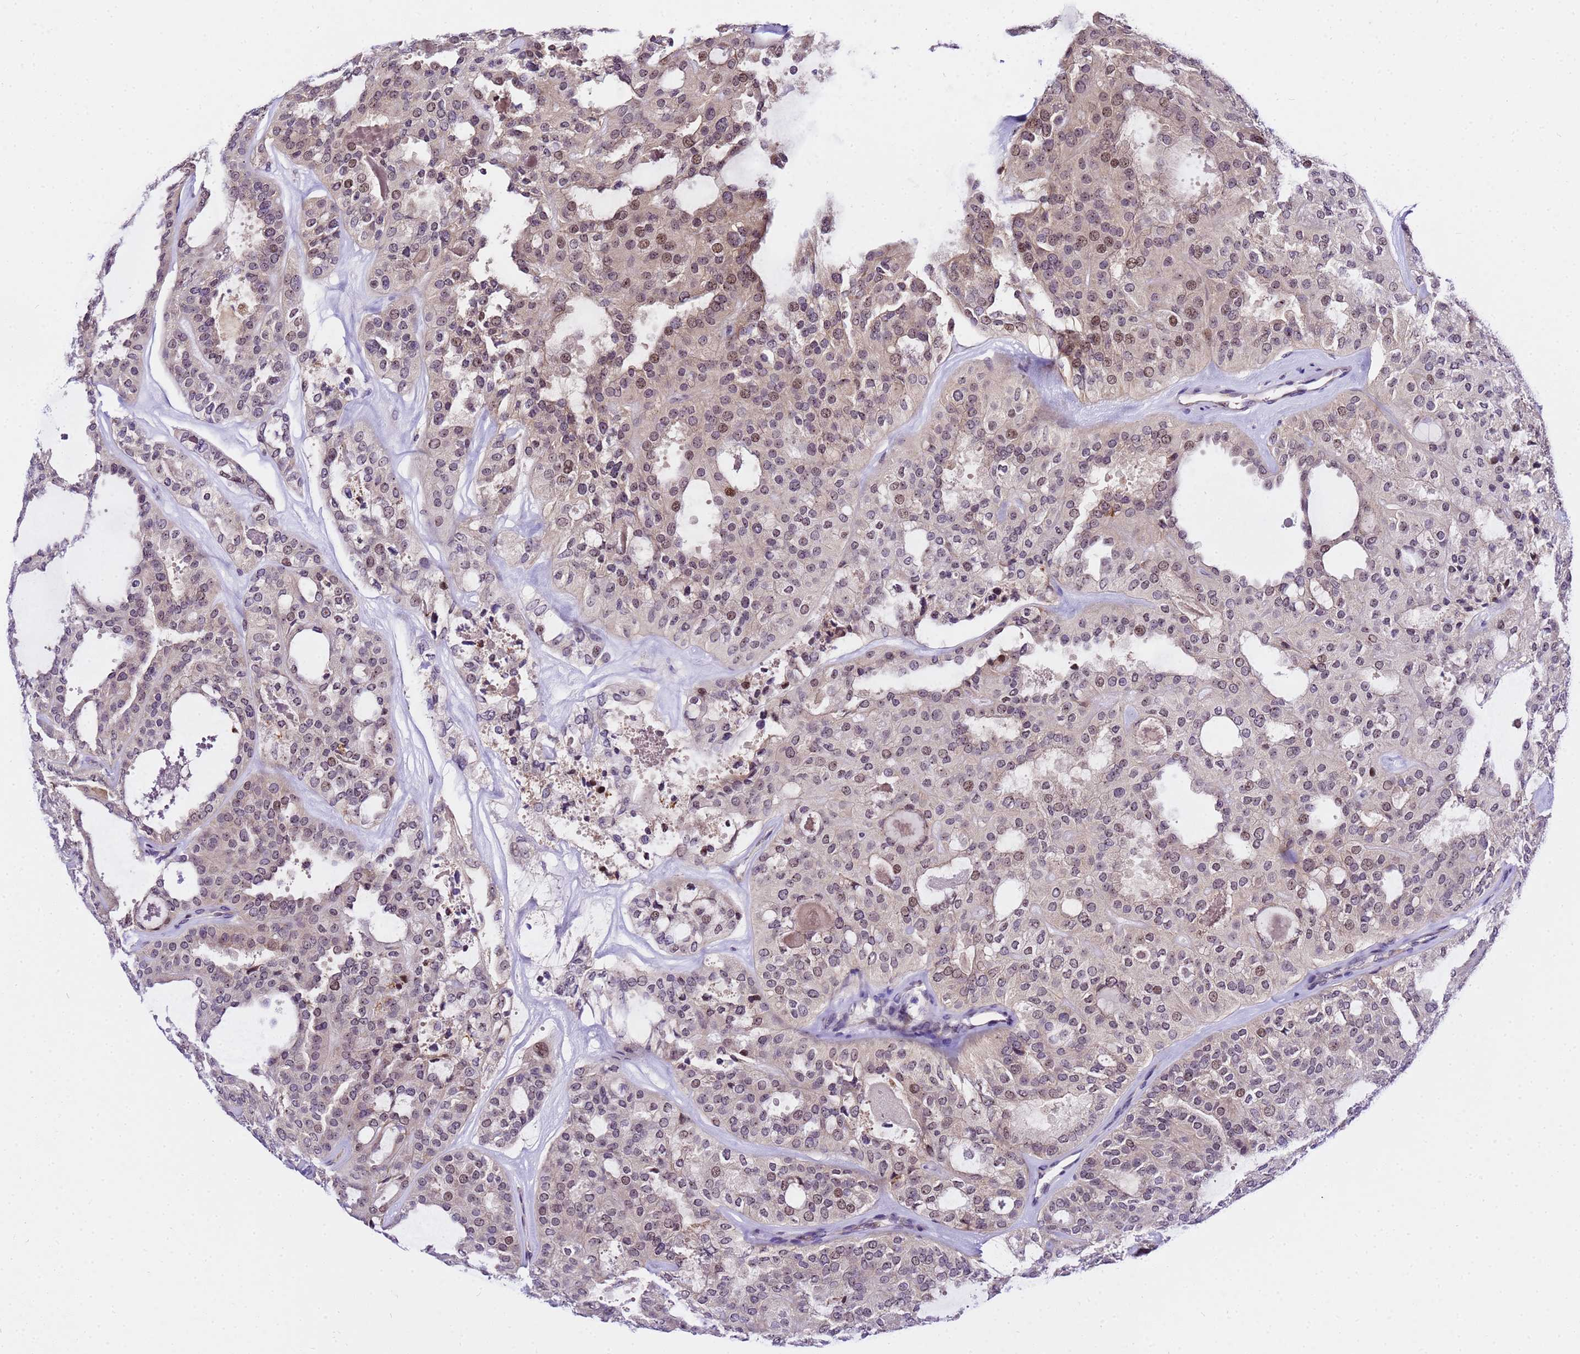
{"staining": {"intensity": "moderate", "quantity": "<25%", "location": "nuclear"}, "tissue": "thyroid cancer", "cell_type": "Tumor cells", "image_type": "cancer", "snomed": [{"axis": "morphology", "description": "Follicular adenoma carcinoma, NOS"}, {"axis": "topography", "description": "Thyroid gland"}], "caption": "This image demonstrates thyroid cancer stained with IHC to label a protein in brown. The nuclear of tumor cells show moderate positivity for the protein. Nuclei are counter-stained blue.", "gene": "SLX4IP", "patient": {"sex": "male", "age": 75}}